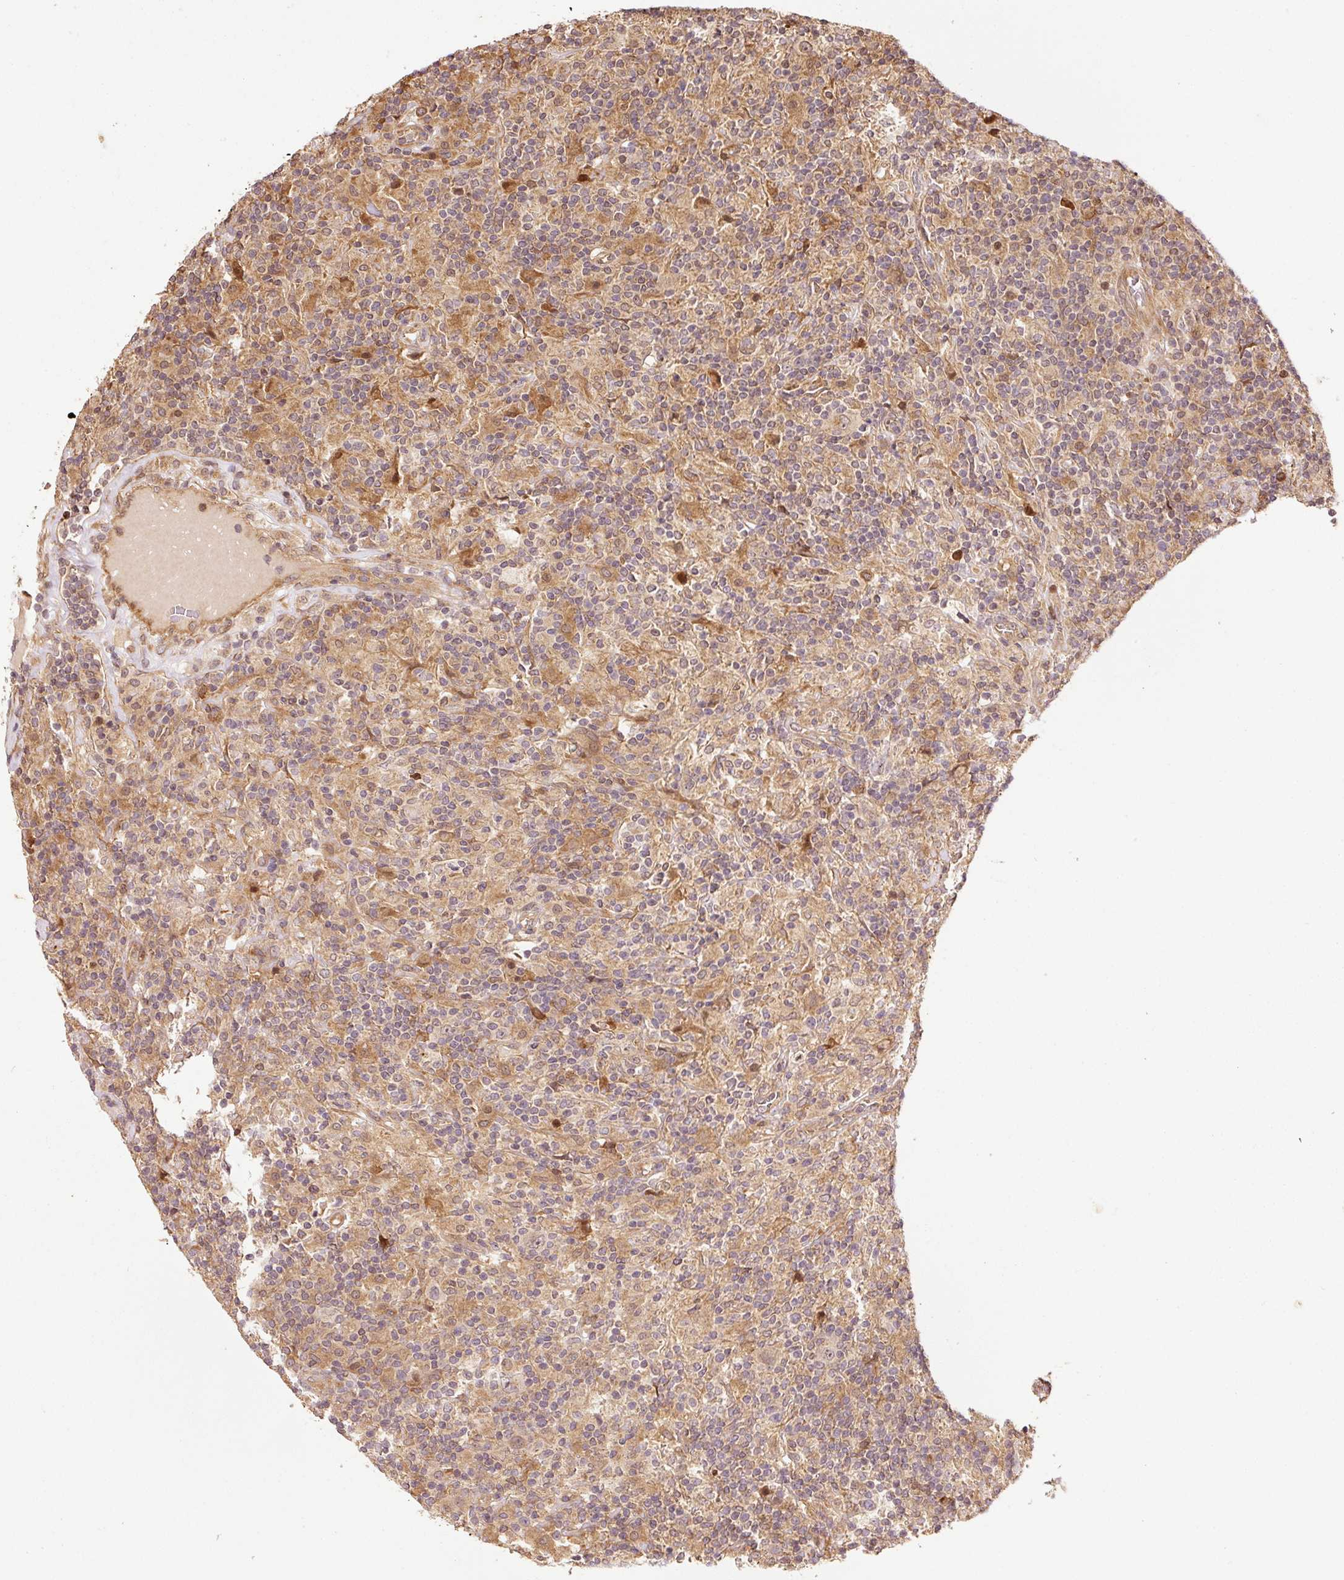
{"staining": {"intensity": "moderate", "quantity": ">75%", "location": "cytoplasmic/membranous"}, "tissue": "lymphoma", "cell_type": "Tumor cells", "image_type": "cancer", "snomed": [{"axis": "morphology", "description": "Hodgkin's disease, NOS"}, {"axis": "topography", "description": "Lymph node"}], "caption": "Protein staining reveals moderate cytoplasmic/membranous expression in about >75% of tumor cells in lymphoma.", "gene": "OXER1", "patient": {"sex": "male", "age": 70}}